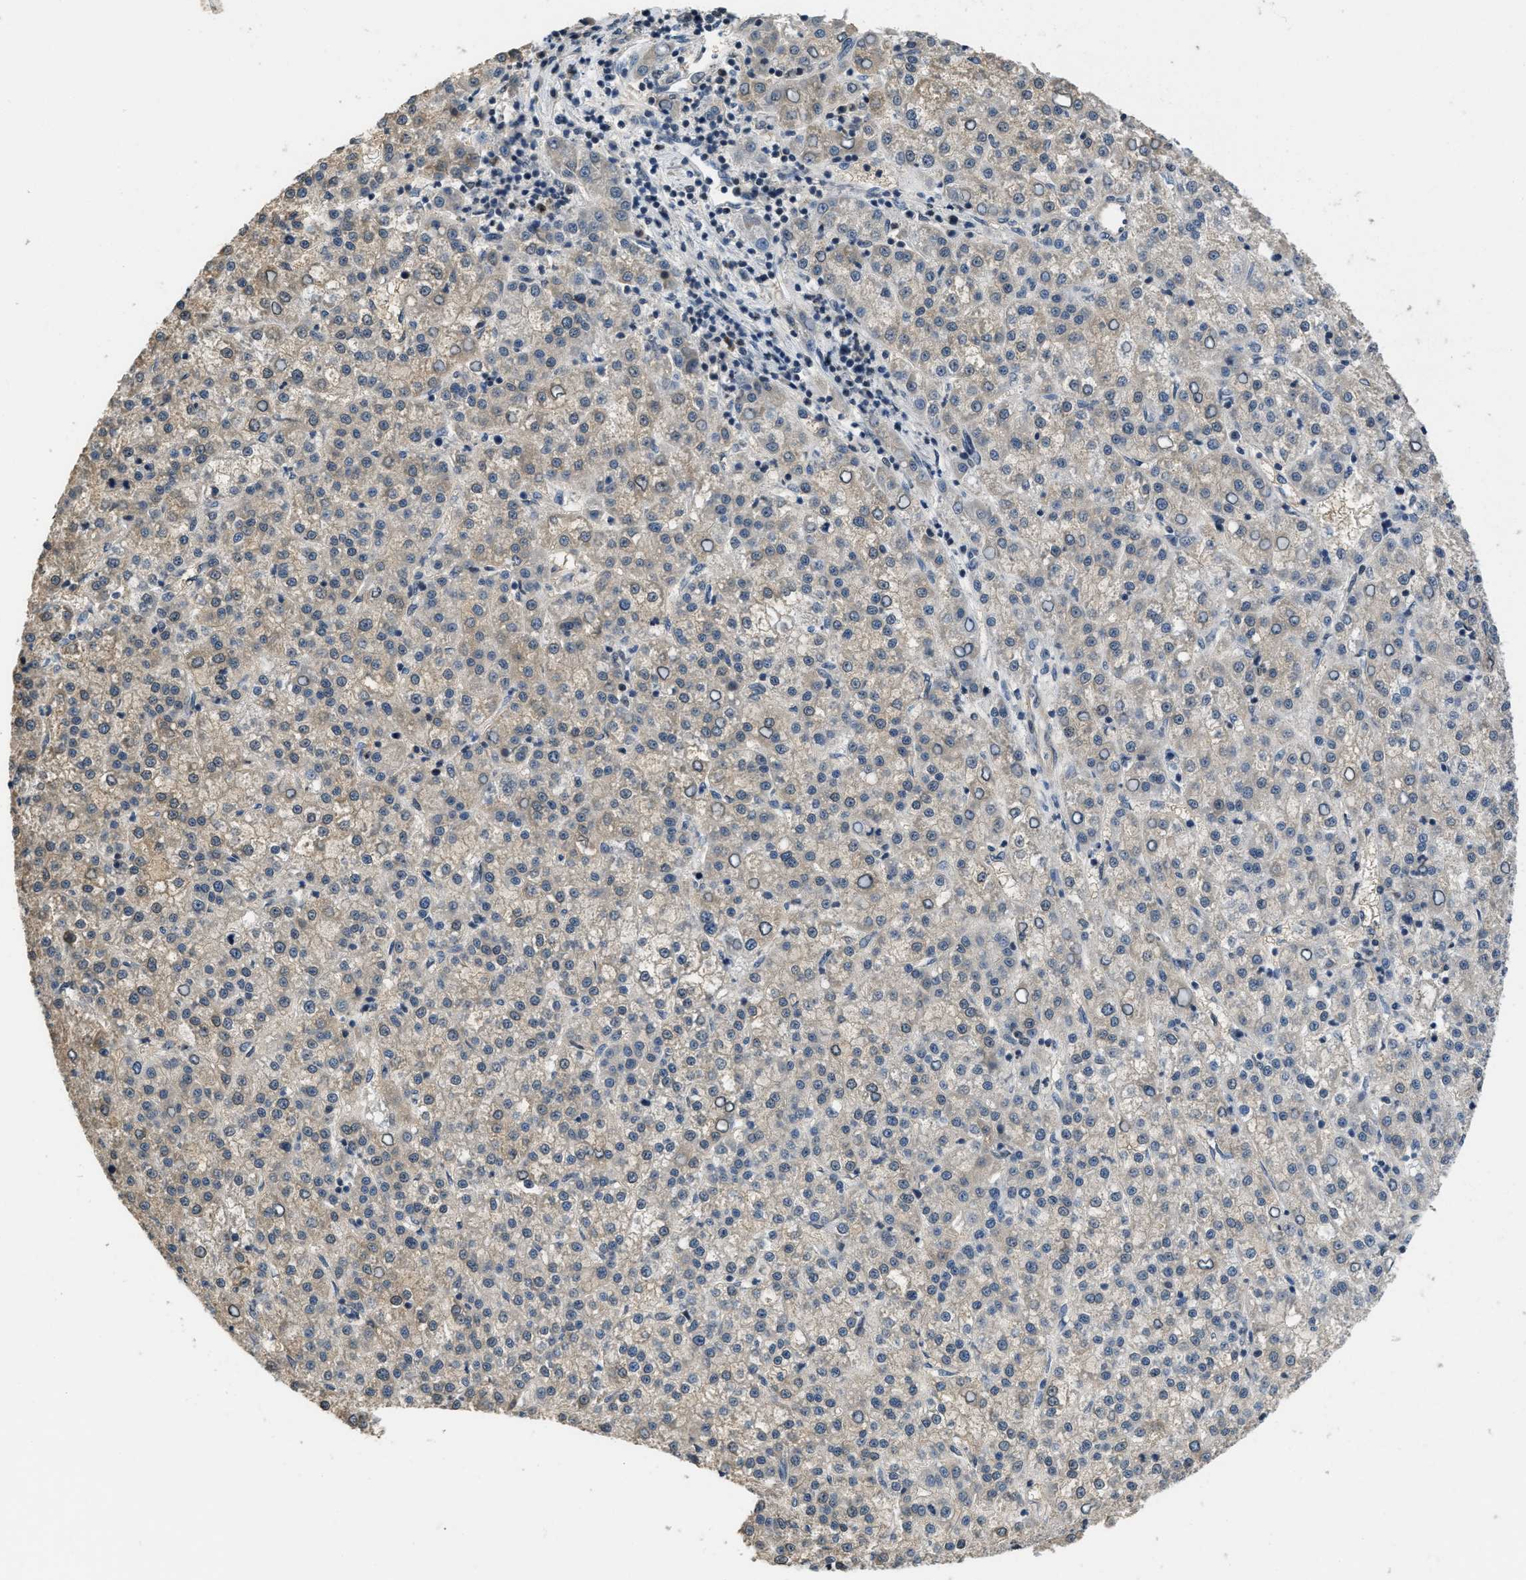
{"staining": {"intensity": "weak", "quantity": "25%-75%", "location": "cytoplasmic/membranous"}, "tissue": "liver cancer", "cell_type": "Tumor cells", "image_type": "cancer", "snomed": [{"axis": "morphology", "description": "Carcinoma, Hepatocellular, NOS"}, {"axis": "topography", "description": "Liver"}], "caption": "A brown stain labels weak cytoplasmic/membranous positivity of a protein in hepatocellular carcinoma (liver) tumor cells.", "gene": "TES", "patient": {"sex": "female", "age": 58}}